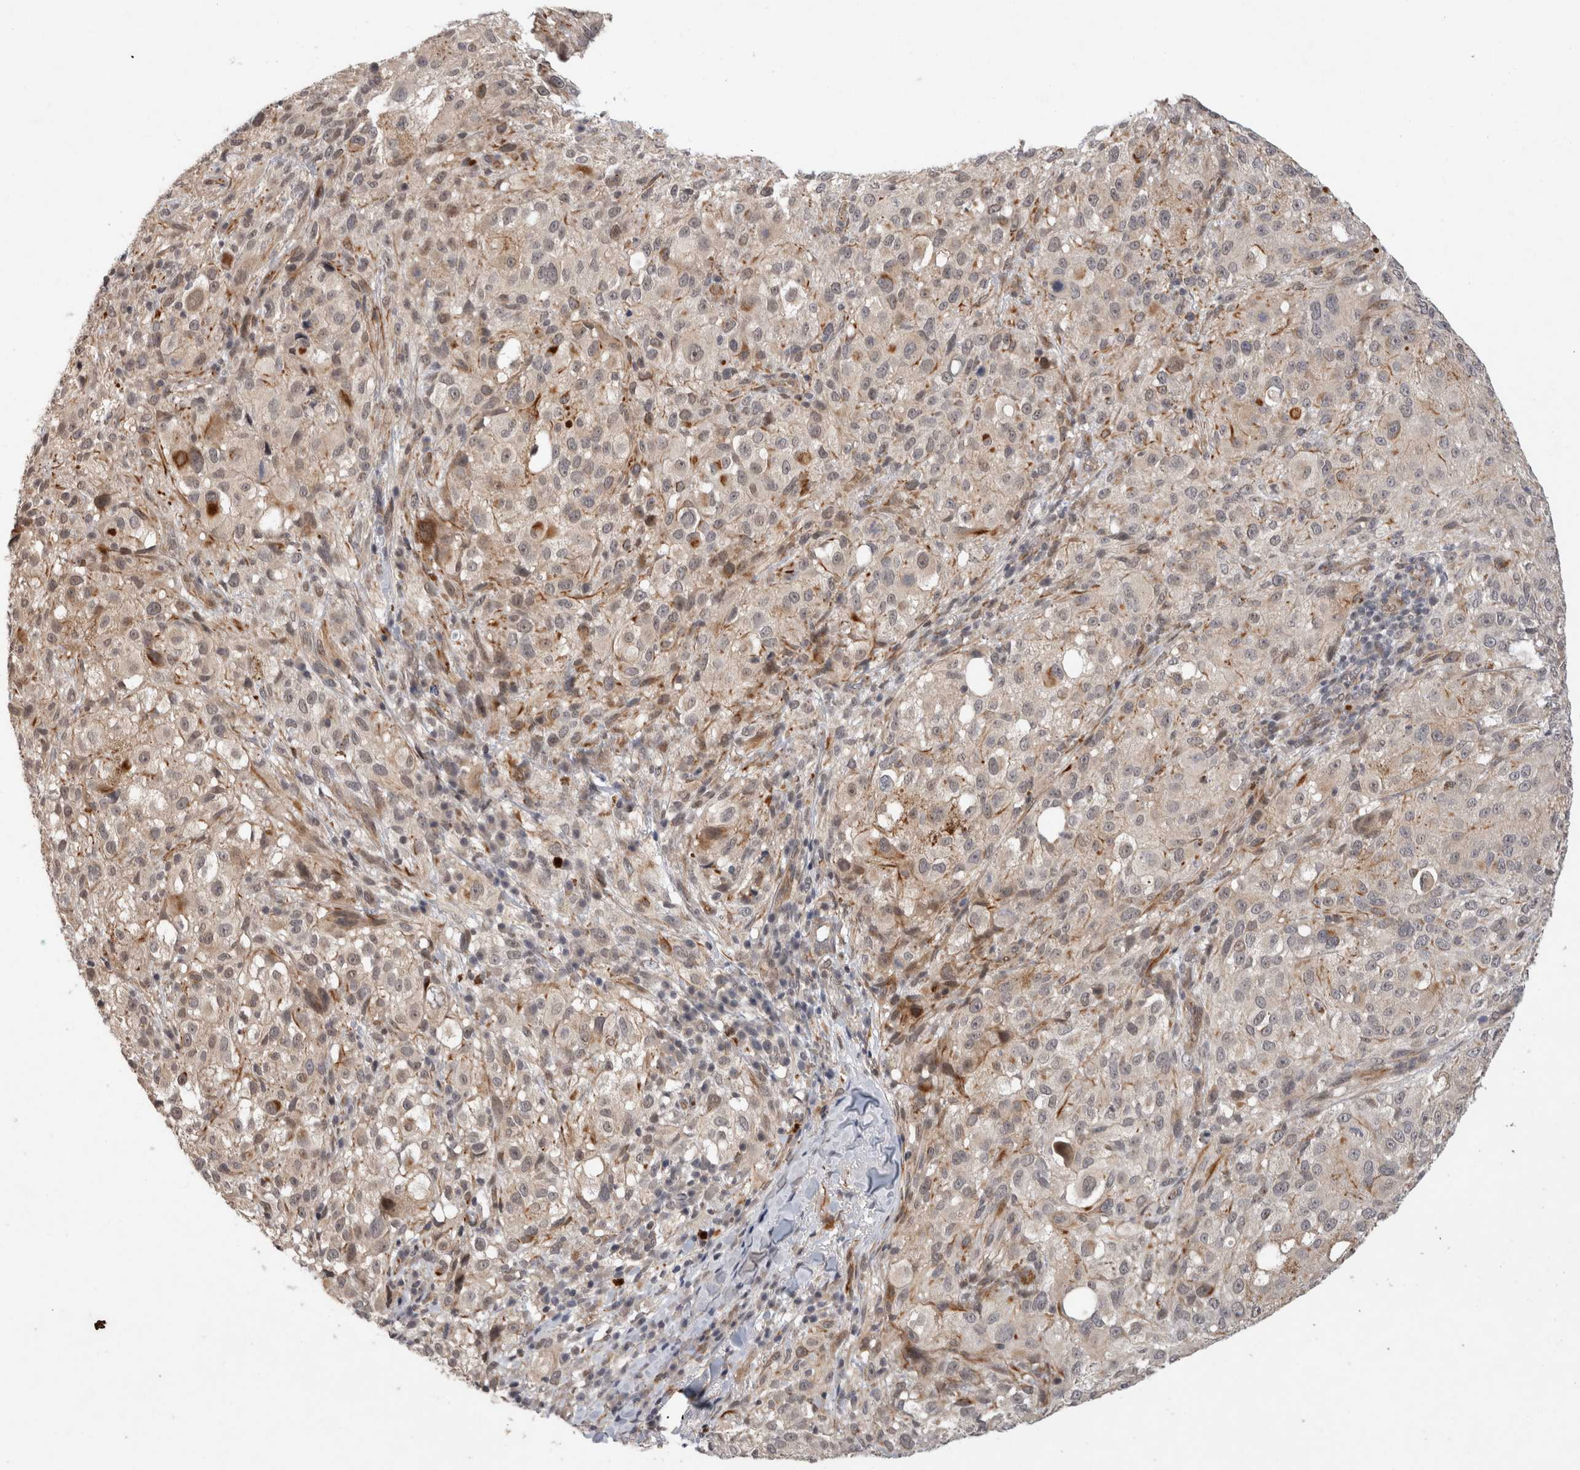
{"staining": {"intensity": "weak", "quantity": "<25%", "location": "cytoplasmic/membranous"}, "tissue": "melanoma", "cell_type": "Tumor cells", "image_type": "cancer", "snomed": [{"axis": "morphology", "description": "Necrosis, NOS"}, {"axis": "morphology", "description": "Malignant melanoma, NOS"}, {"axis": "topography", "description": "Skin"}], "caption": "This is a histopathology image of immunohistochemistry staining of malignant melanoma, which shows no positivity in tumor cells.", "gene": "CRISPLD1", "patient": {"sex": "female", "age": 87}}